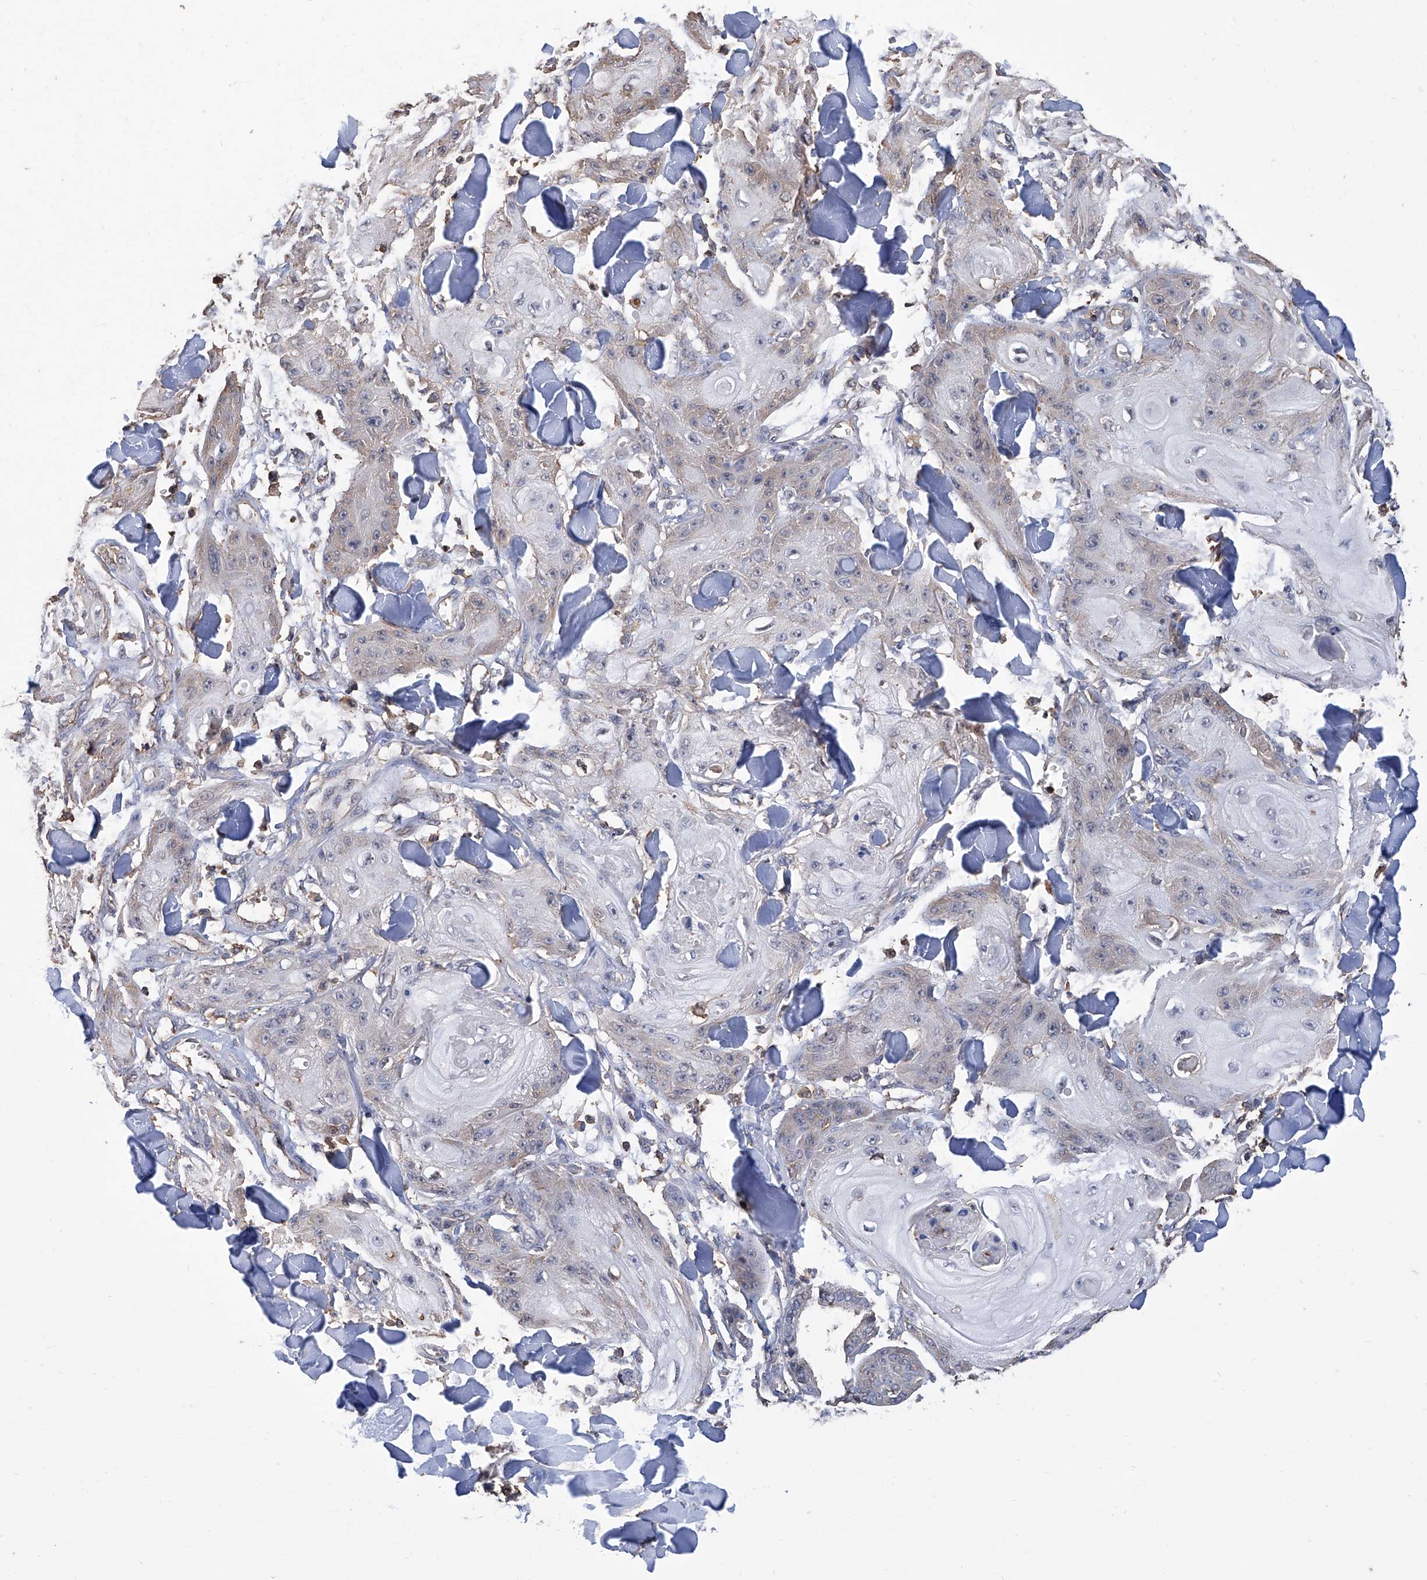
{"staining": {"intensity": "negative", "quantity": "none", "location": "none"}, "tissue": "skin cancer", "cell_type": "Tumor cells", "image_type": "cancer", "snomed": [{"axis": "morphology", "description": "Squamous cell carcinoma, NOS"}, {"axis": "topography", "description": "Skin"}], "caption": "Tumor cells show no significant expression in skin cancer. (DAB (3,3'-diaminobenzidine) immunohistochemistry (IHC) with hematoxylin counter stain).", "gene": "GPT", "patient": {"sex": "male", "age": 74}}